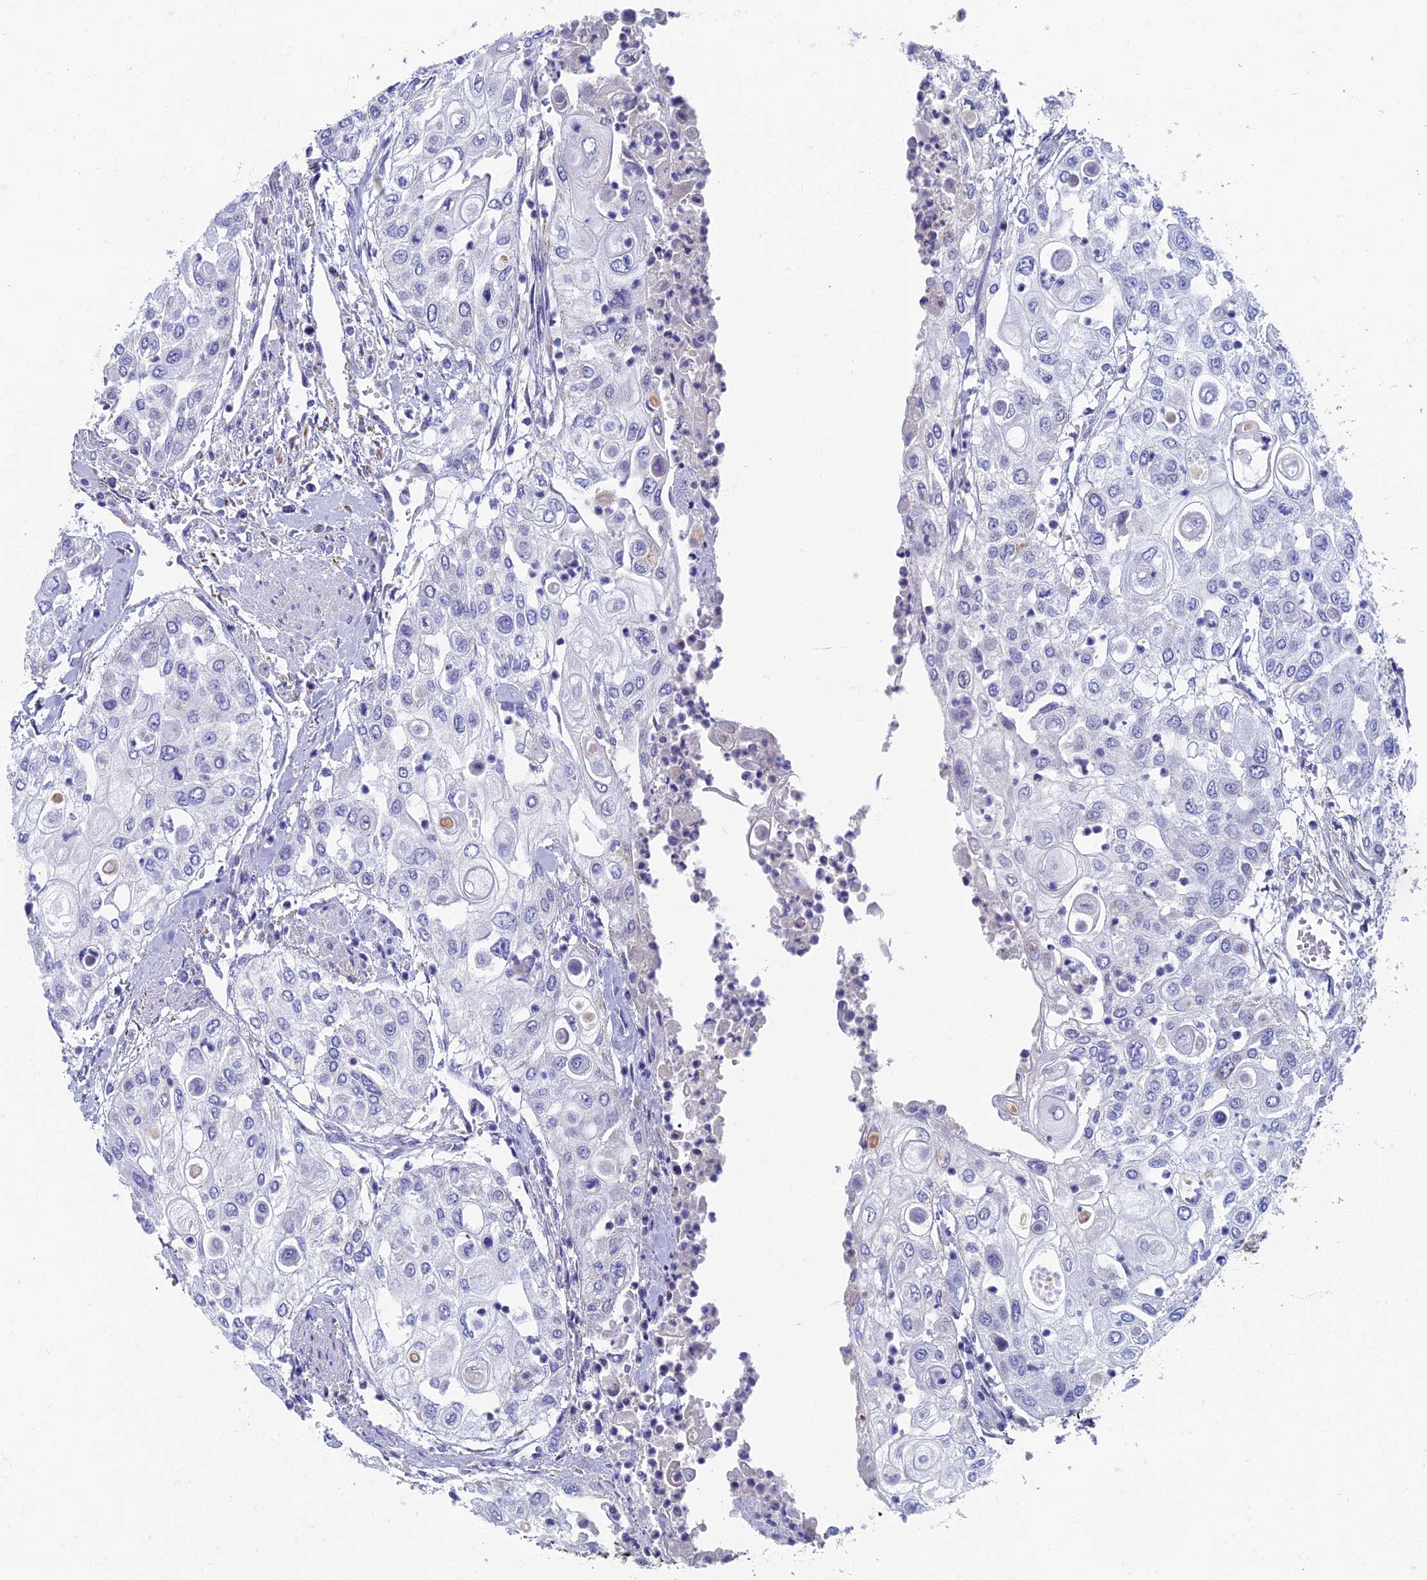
{"staining": {"intensity": "negative", "quantity": "none", "location": "none"}, "tissue": "urothelial cancer", "cell_type": "Tumor cells", "image_type": "cancer", "snomed": [{"axis": "morphology", "description": "Urothelial carcinoma, High grade"}, {"axis": "topography", "description": "Urinary bladder"}], "caption": "Urothelial carcinoma (high-grade) was stained to show a protein in brown. There is no significant expression in tumor cells.", "gene": "OAT", "patient": {"sex": "female", "age": 79}}